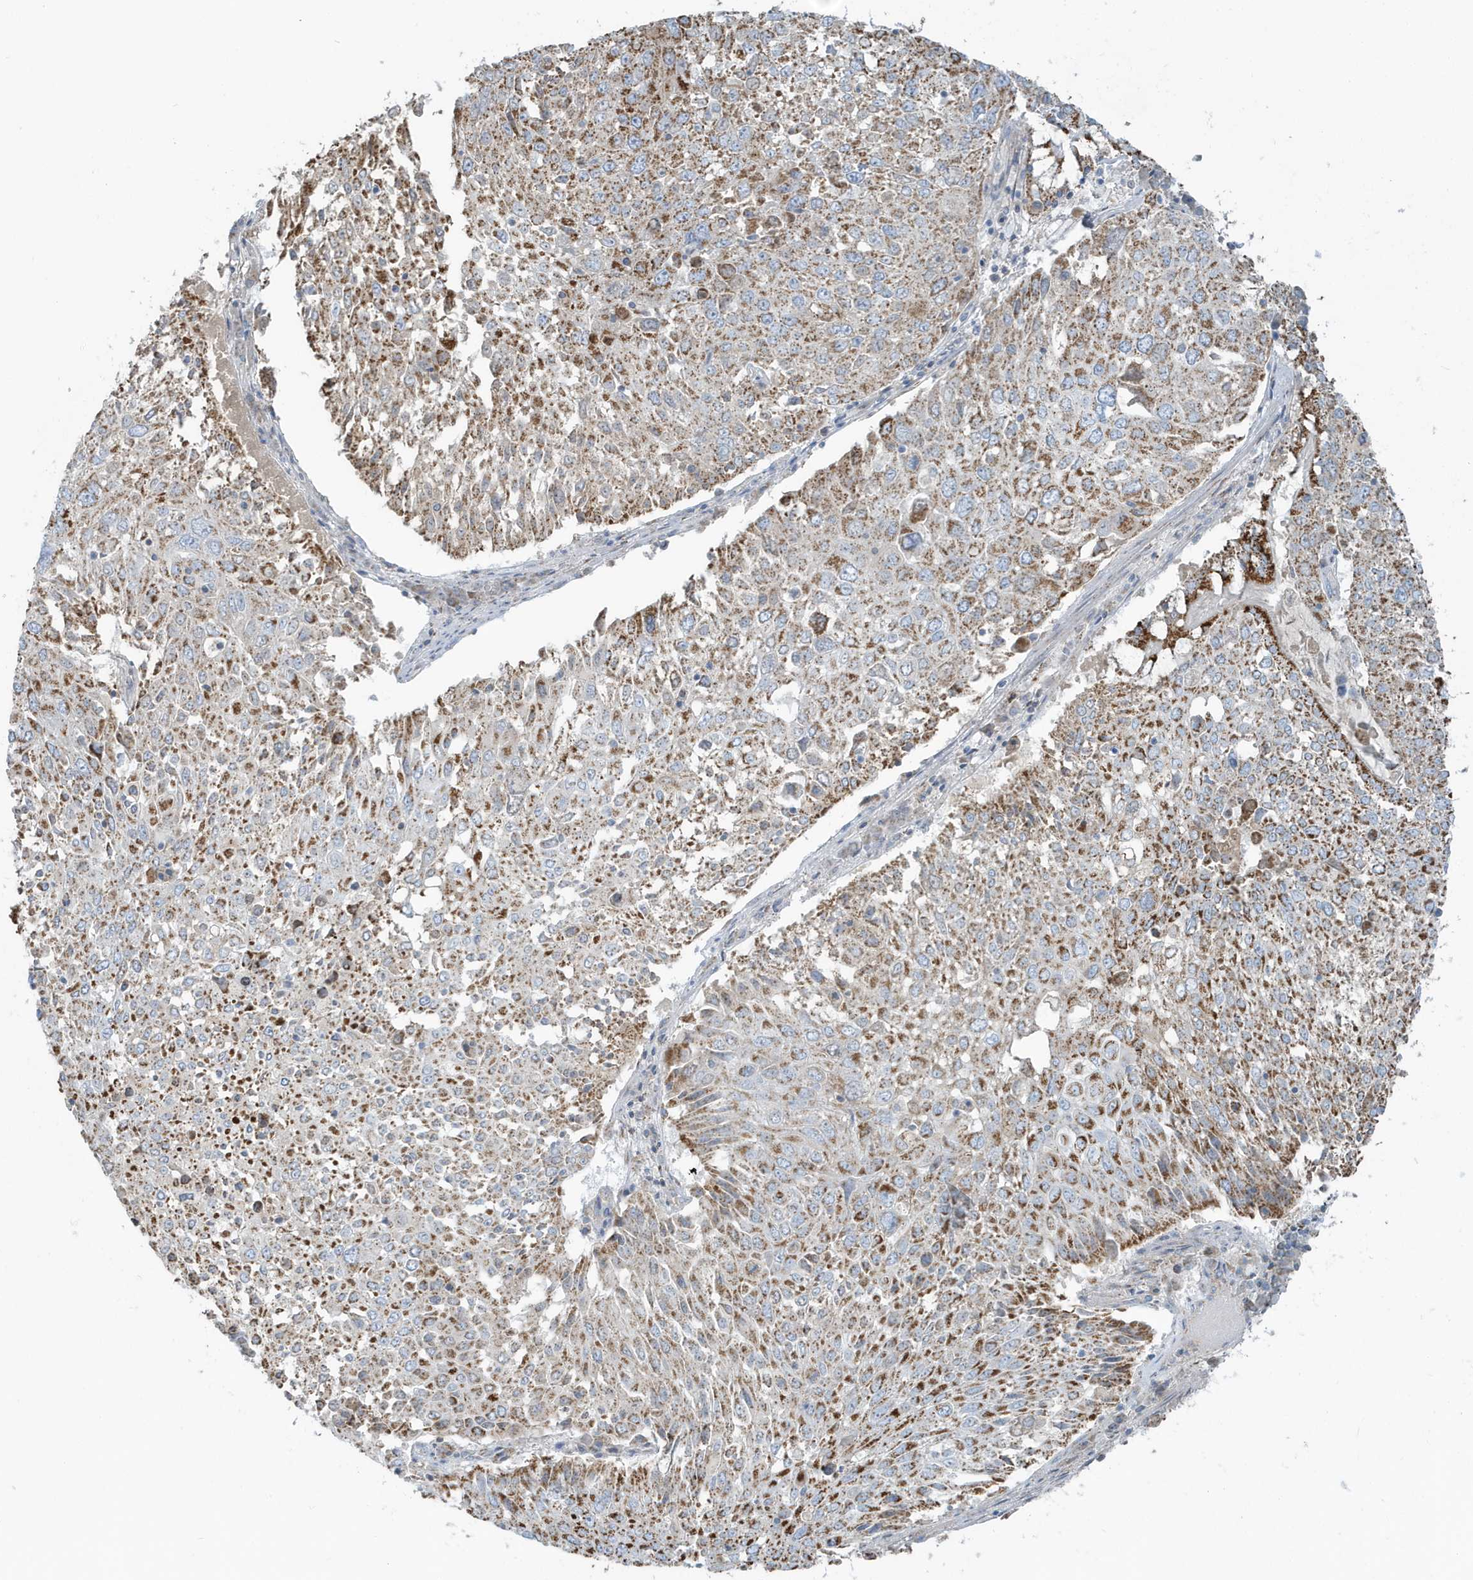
{"staining": {"intensity": "strong", "quantity": ">75%", "location": "cytoplasmic/membranous"}, "tissue": "lung cancer", "cell_type": "Tumor cells", "image_type": "cancer", "snomed": [{"axis": "morphology", "description": "Squamous cell carcinoma, NOS"}, {"axis": "topography", "description": "Lung"}], "caption": "Protein staining exhibits strong cytoplasmic/membranous positivity in about >75% of tumor cells in lung squamous cell carcinoma.", "gene": "RAB11FIP3", "patient": {"sex": "male", "age": 65}}